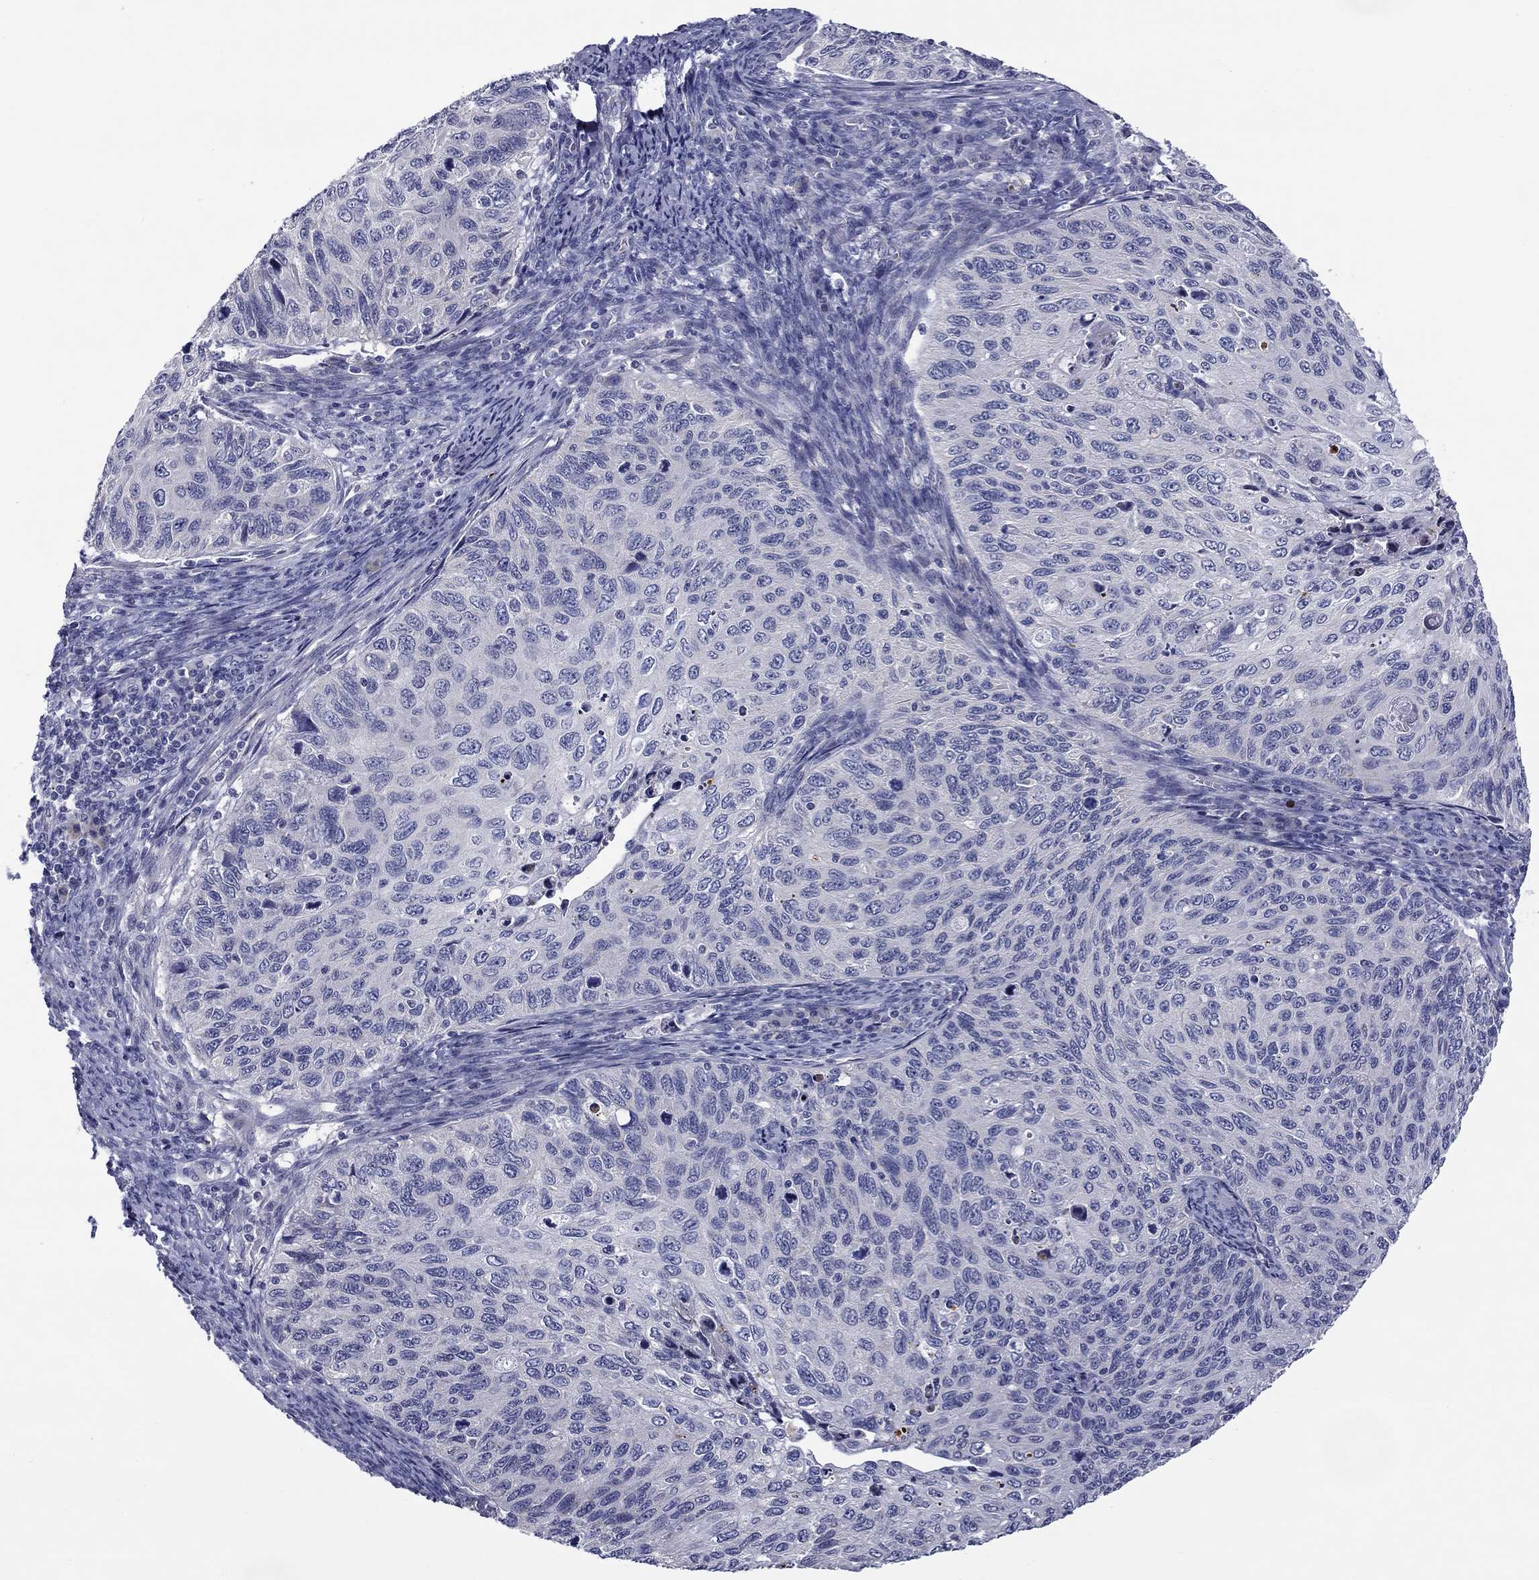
{"staining": {"intensity": "negative", "quantity": "none", "location": "none"}, "tissue": "cervical cancer", "cell_type": "Tumor cells", "image_type": "cancer", "snomed": [{"axis": "morphology", "description": "Squamous cell carcinoma, NOS"}, {"axis": "topography", "description": "Cervix"}], "caption": "The photomicrograph demonstrates no significant positivity in tumor cells of cervical cancer (squamous cell carcinoma). (DAB immunohistochemistry (IHC), high magnification).", "gene": "SPATA7", "patient": {"sex": "female", "age": 70}}